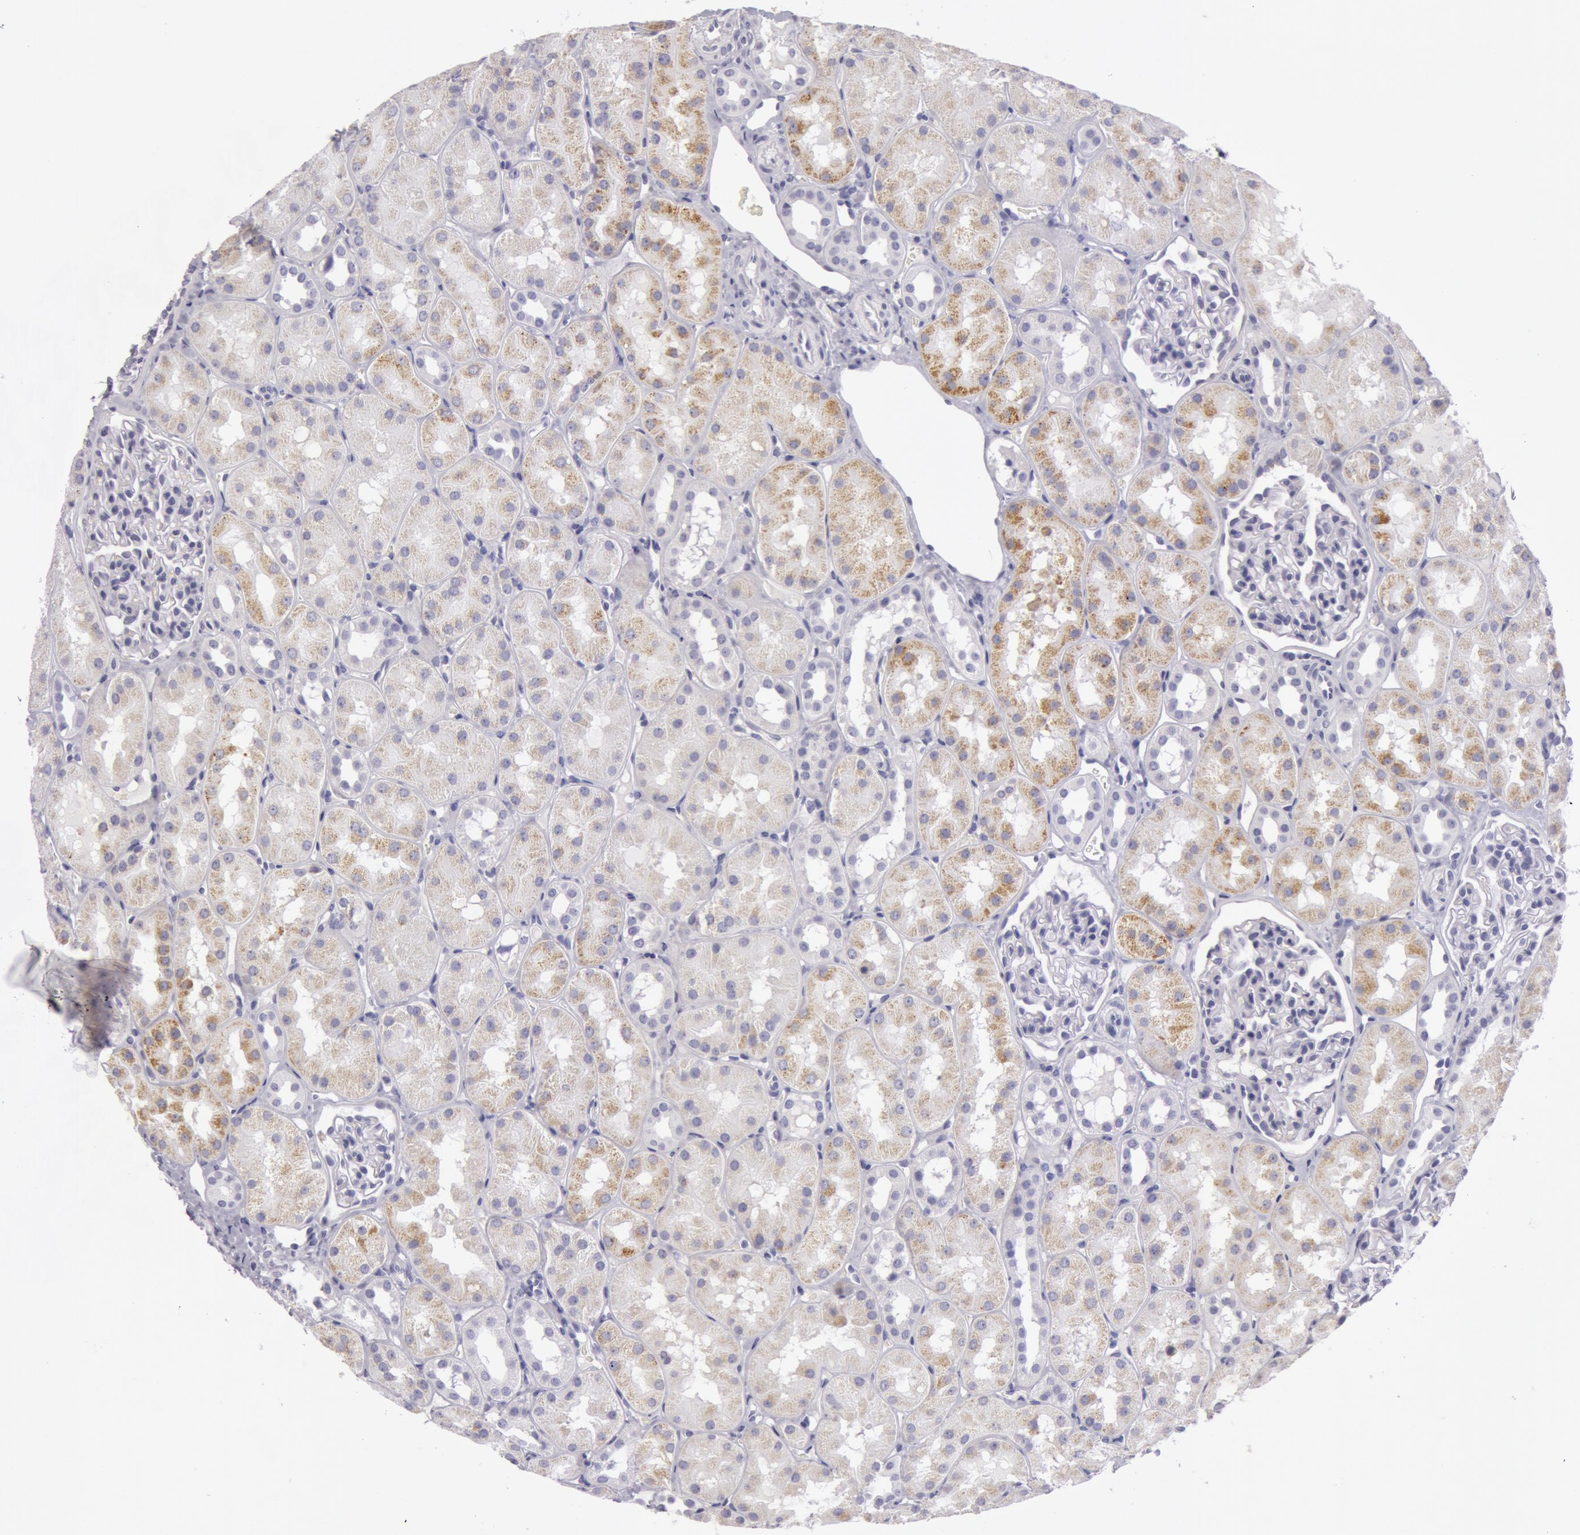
{"staining": {"intensity": "negative", "quantity": "none", "location": "none"}, "tissue": "kidney", "cell_type": "Cells in glomeruli", "image_type": "normal", "snomed": [{"axis": "morphology", "description": "Normal tissue, NOS"}, {"axis": "topography", "description": "Kidney"}], "caption": "Cells in glomeruli show no significant protein positivity in unremarkable kidney. (DAB (3,3'-diaminobenzidine) immunohistochemistry, high magnification).", "gene": "AMACR", "patient": {"sex": "male", "age": 16}}